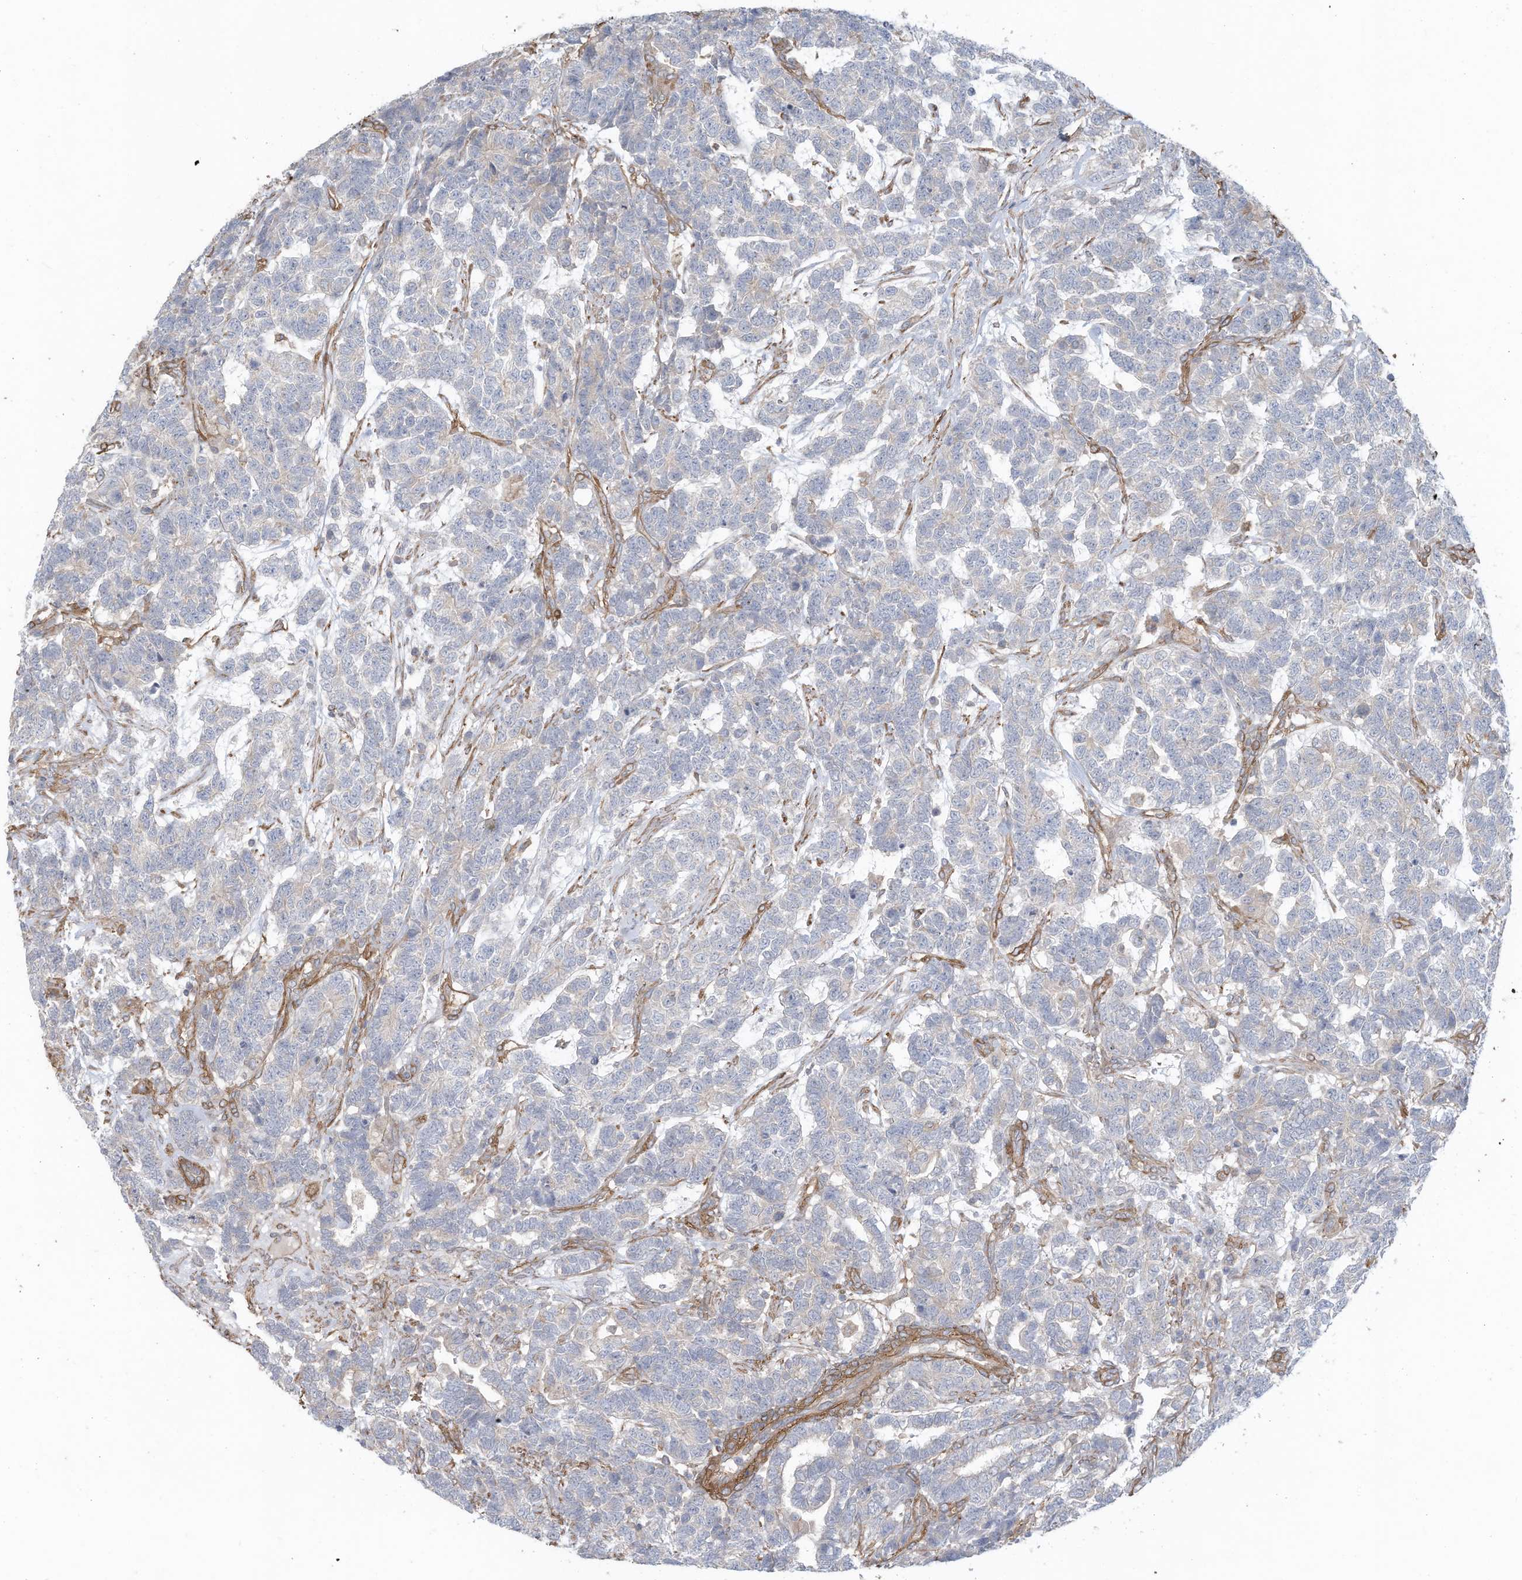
{"staining": {"intensity": "negative", "quantity": "none", "location": "none"}, "tissue": "testis cancer", "cell_type": "Tumor cells", "image_type": "cancer", "snomed": [{"axis": "morphology", "description": "Carcinoma, Embryonal, NOS"}, {"axis": "topography", "description": "Testis"}], "caption": "Embryonal carcinoma (testis) was stained to show a protein in brown. There is no significant staining in tumor cells.", "gene": "SLC17A7", "patient": {"sex": "male", "age": 26}}